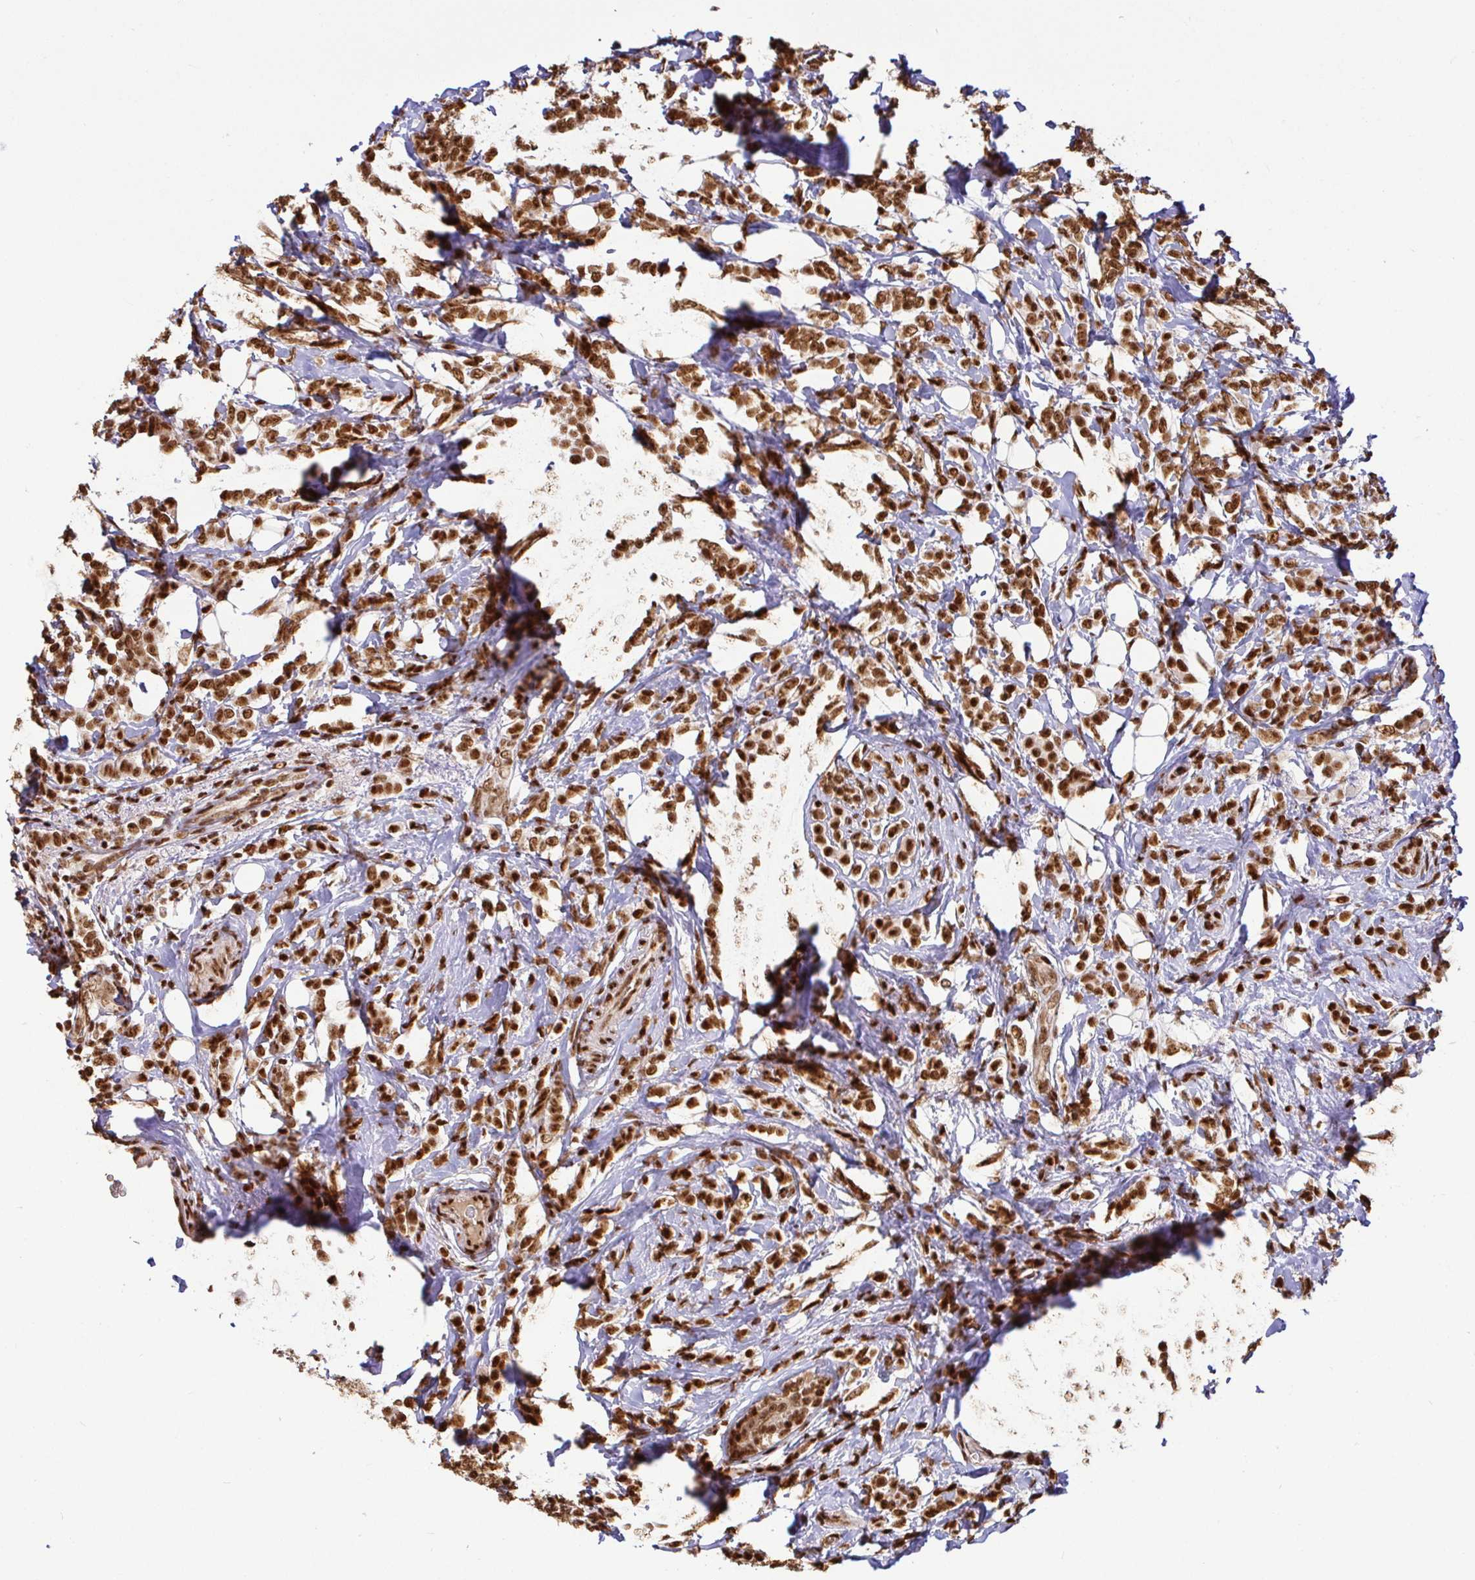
{"staining": {"intensity": "strong", "quantity": ">75%", "location": "nuclear"}, "tissue": "breast cancer", "cell_type": "Tumor cells", "image_type": "cancer", "snomed": [{"axis": "morphology", "description": "Lobular carcinoma"}, {"axis": "topography", "description": "Breast"}], "caption": "Tumor cells reveal strong nuclear expression in approximately >75% of cells in breast cancer (lobular carcinoma).", "gene": "SP3", "patient": {"sex": "female", "age": 49}}